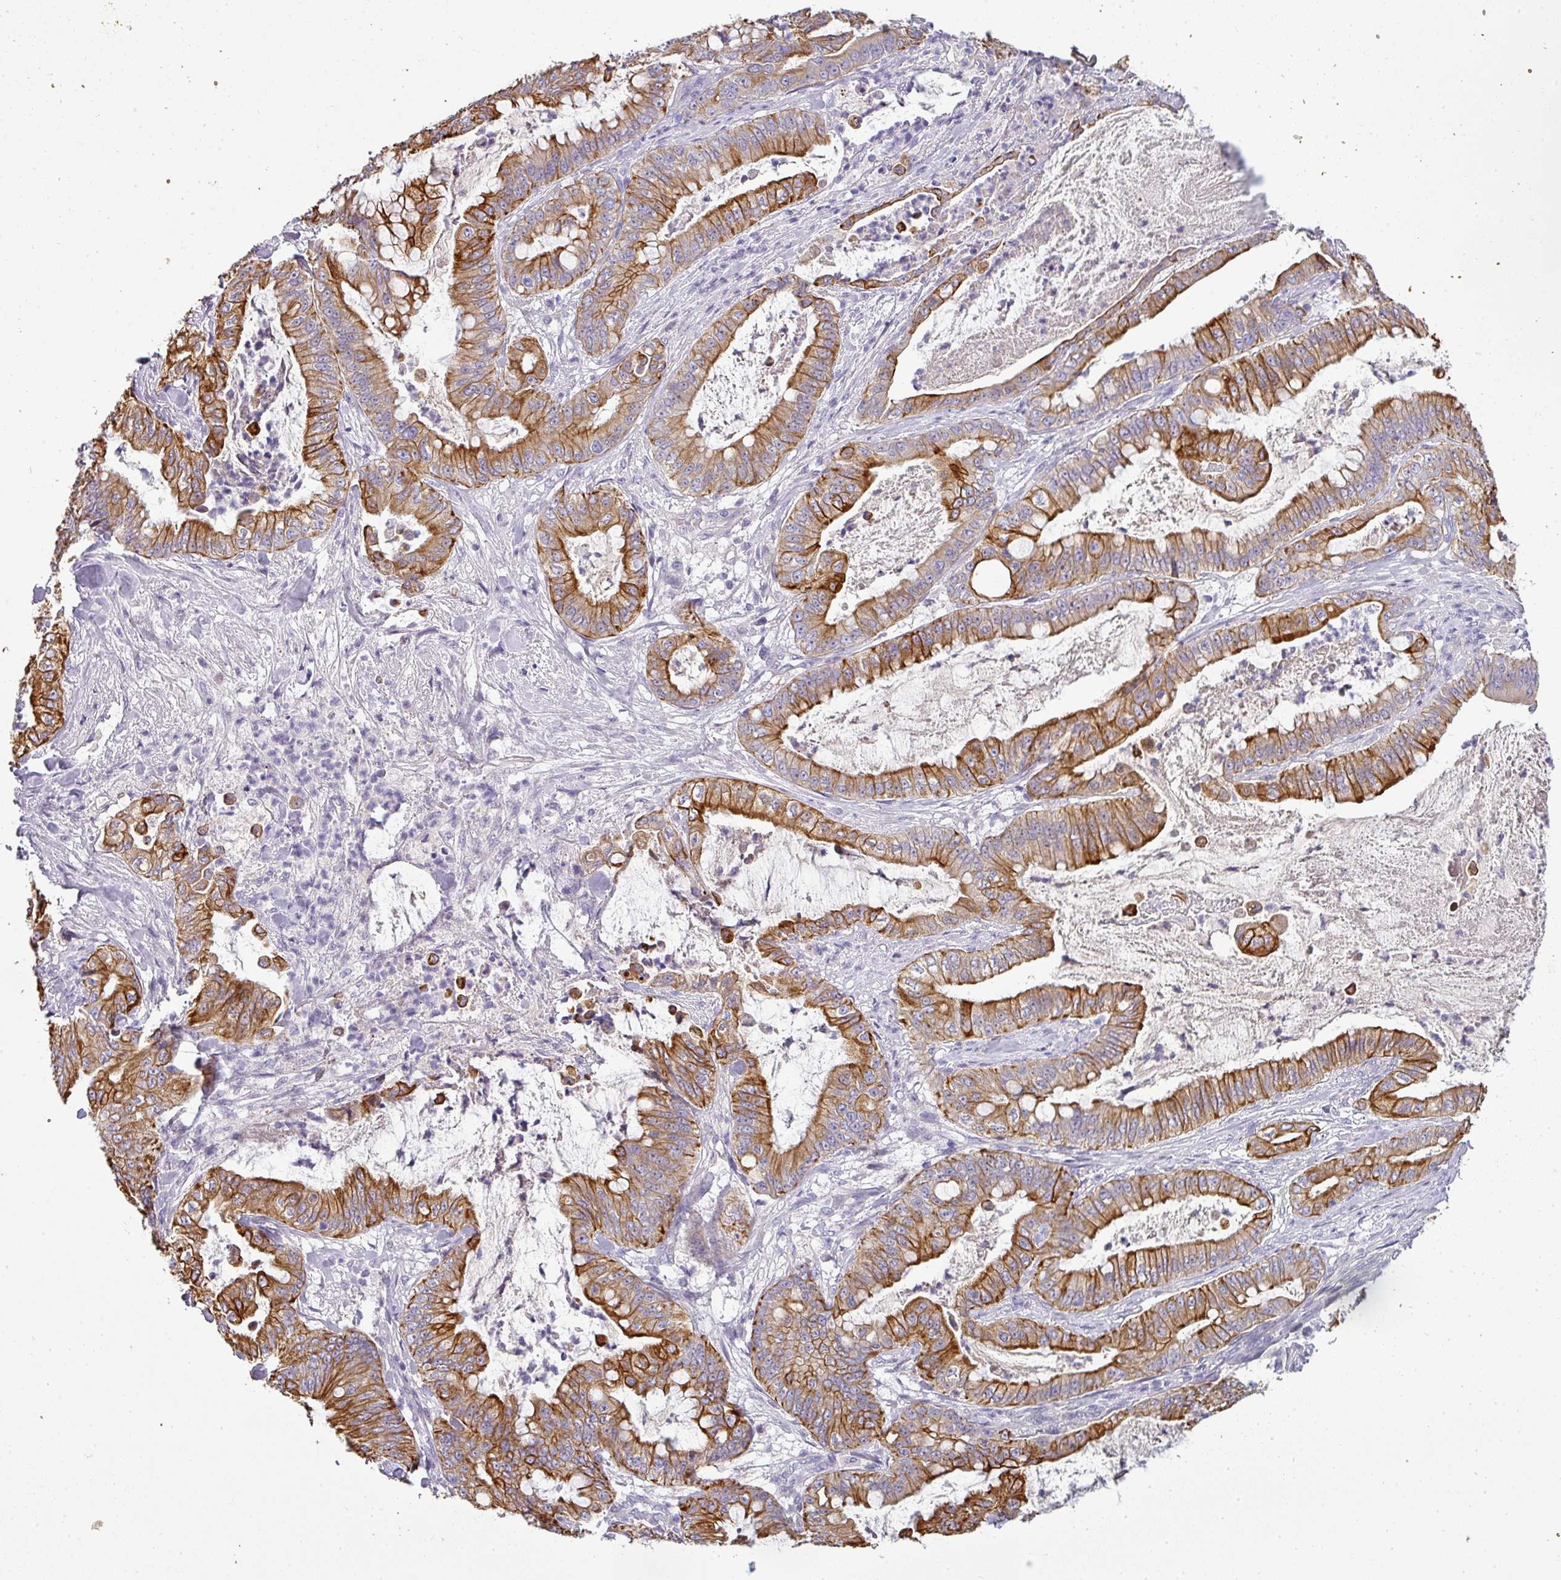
{"staining": {"intensity": "strong", "quantity": ">75%", "location": "cytoplasmic/membranous"}, "tissue": "pancreatic cancer", "cell_type": "Tumor cells", "image_type": "cancer", "snomed": [{"axis": "morphology", "description": "Adenocarcinoma, NOS"}, {"axis": "topography", "description": "Pancreas"}], "caption": "A histopathology image of pancreatic adenocarcinoma stained for a protein reveals strong cytoplasmic/membranous brown staining in tumor cells.", "gene": "ASXL3", "patient": {"sex": "male", "age": 71}}